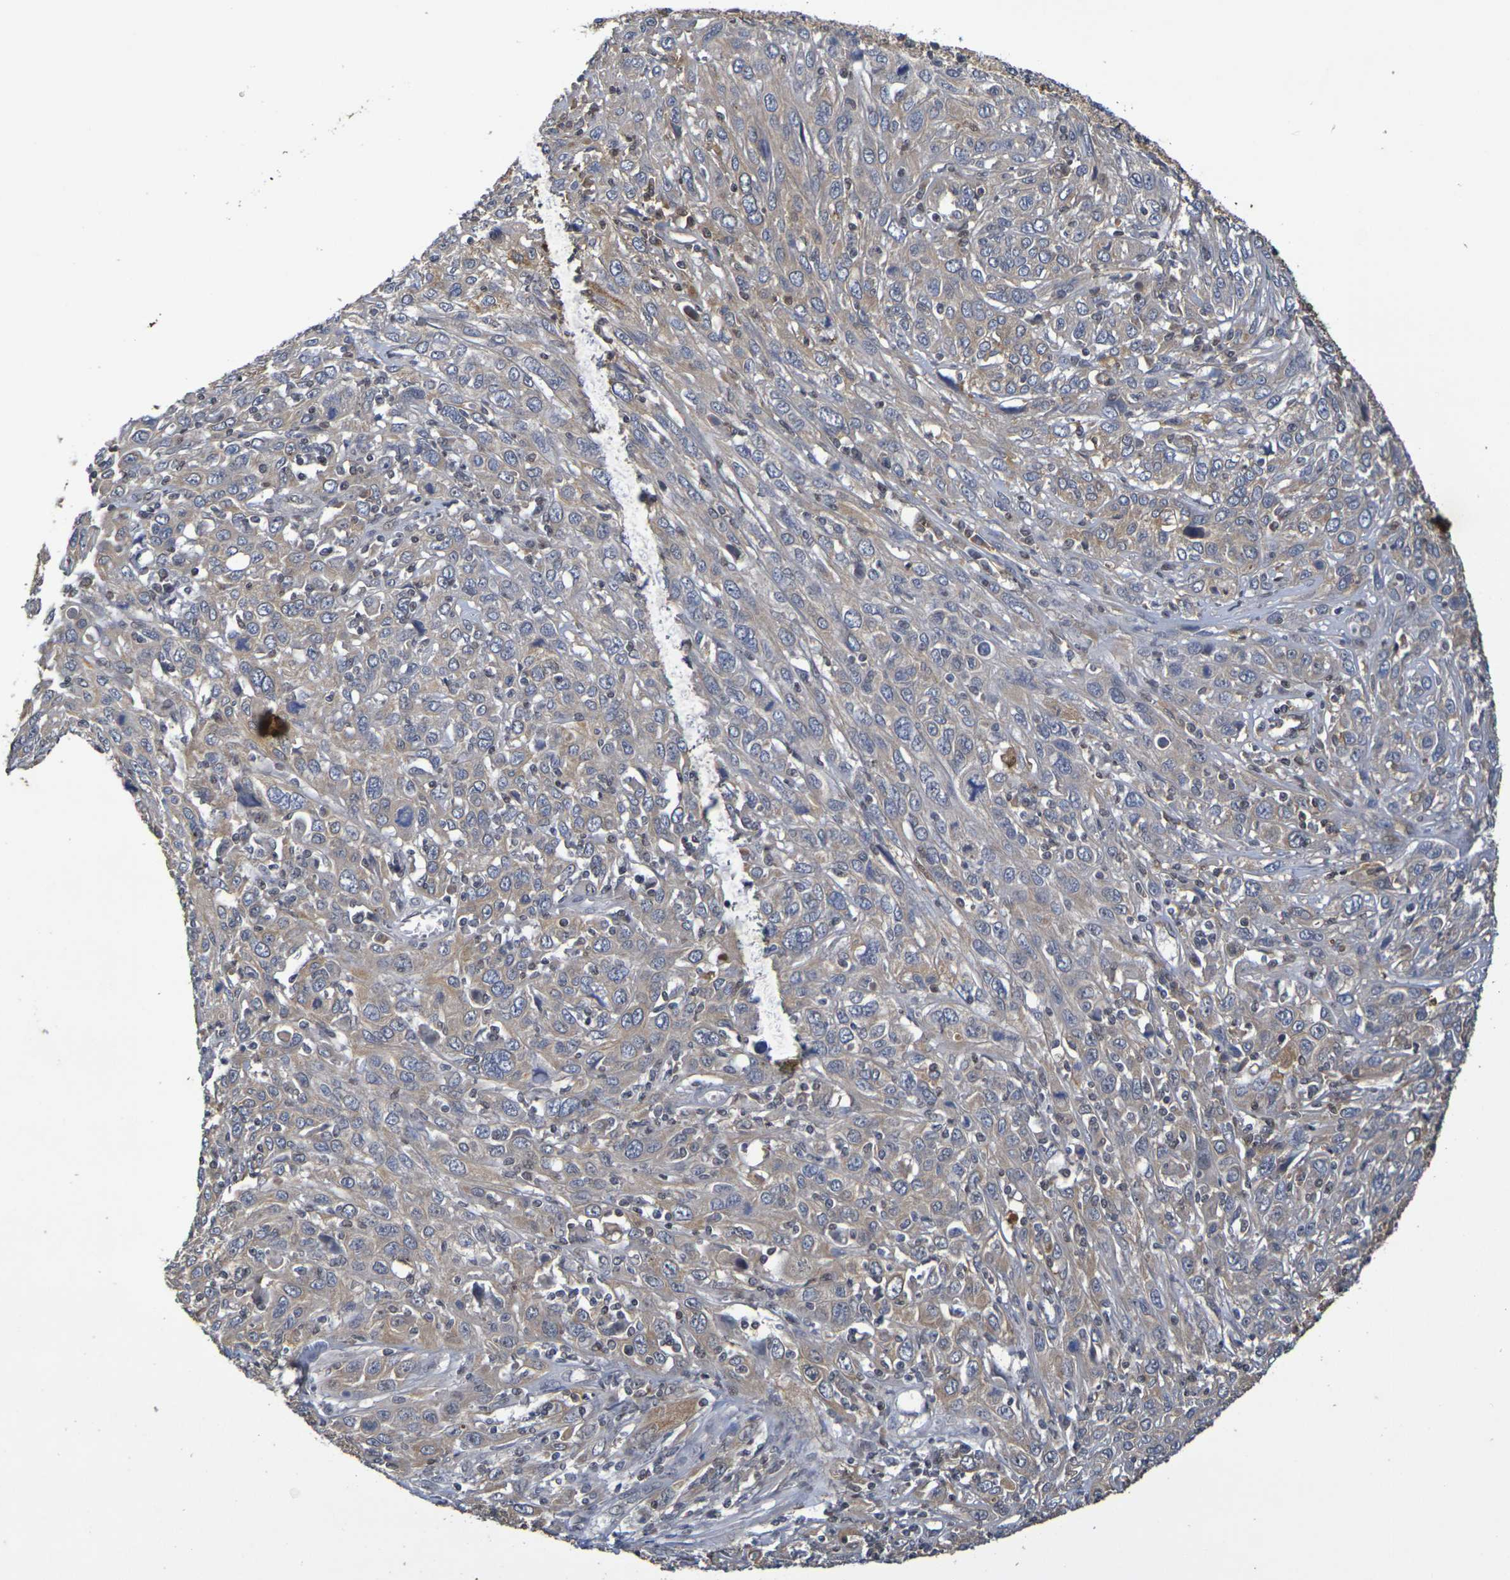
{"staining": {"intensity": "moderate", "quantity": ">75%", "location": "cytoplasmic/membranous"}, "tissue": "cervical cancer", "cell_type": "Tumor cells", "image_type": "cancer", "snomed": [{"axis": "morphology", "description": "Squamous cell carcinoma, NOS"}, {"axis": "topography", "description": "Cervix"}], "caption": "This image demonstrates immunohistochemistry (IHC) staining of human squamous cell carcinoma (cervical), with medium moderate cytoplasmic/membranous expression in about >75% of tumor cells.", "gene": "TERF2", "patient": {"sex": "female", "age": 46}}